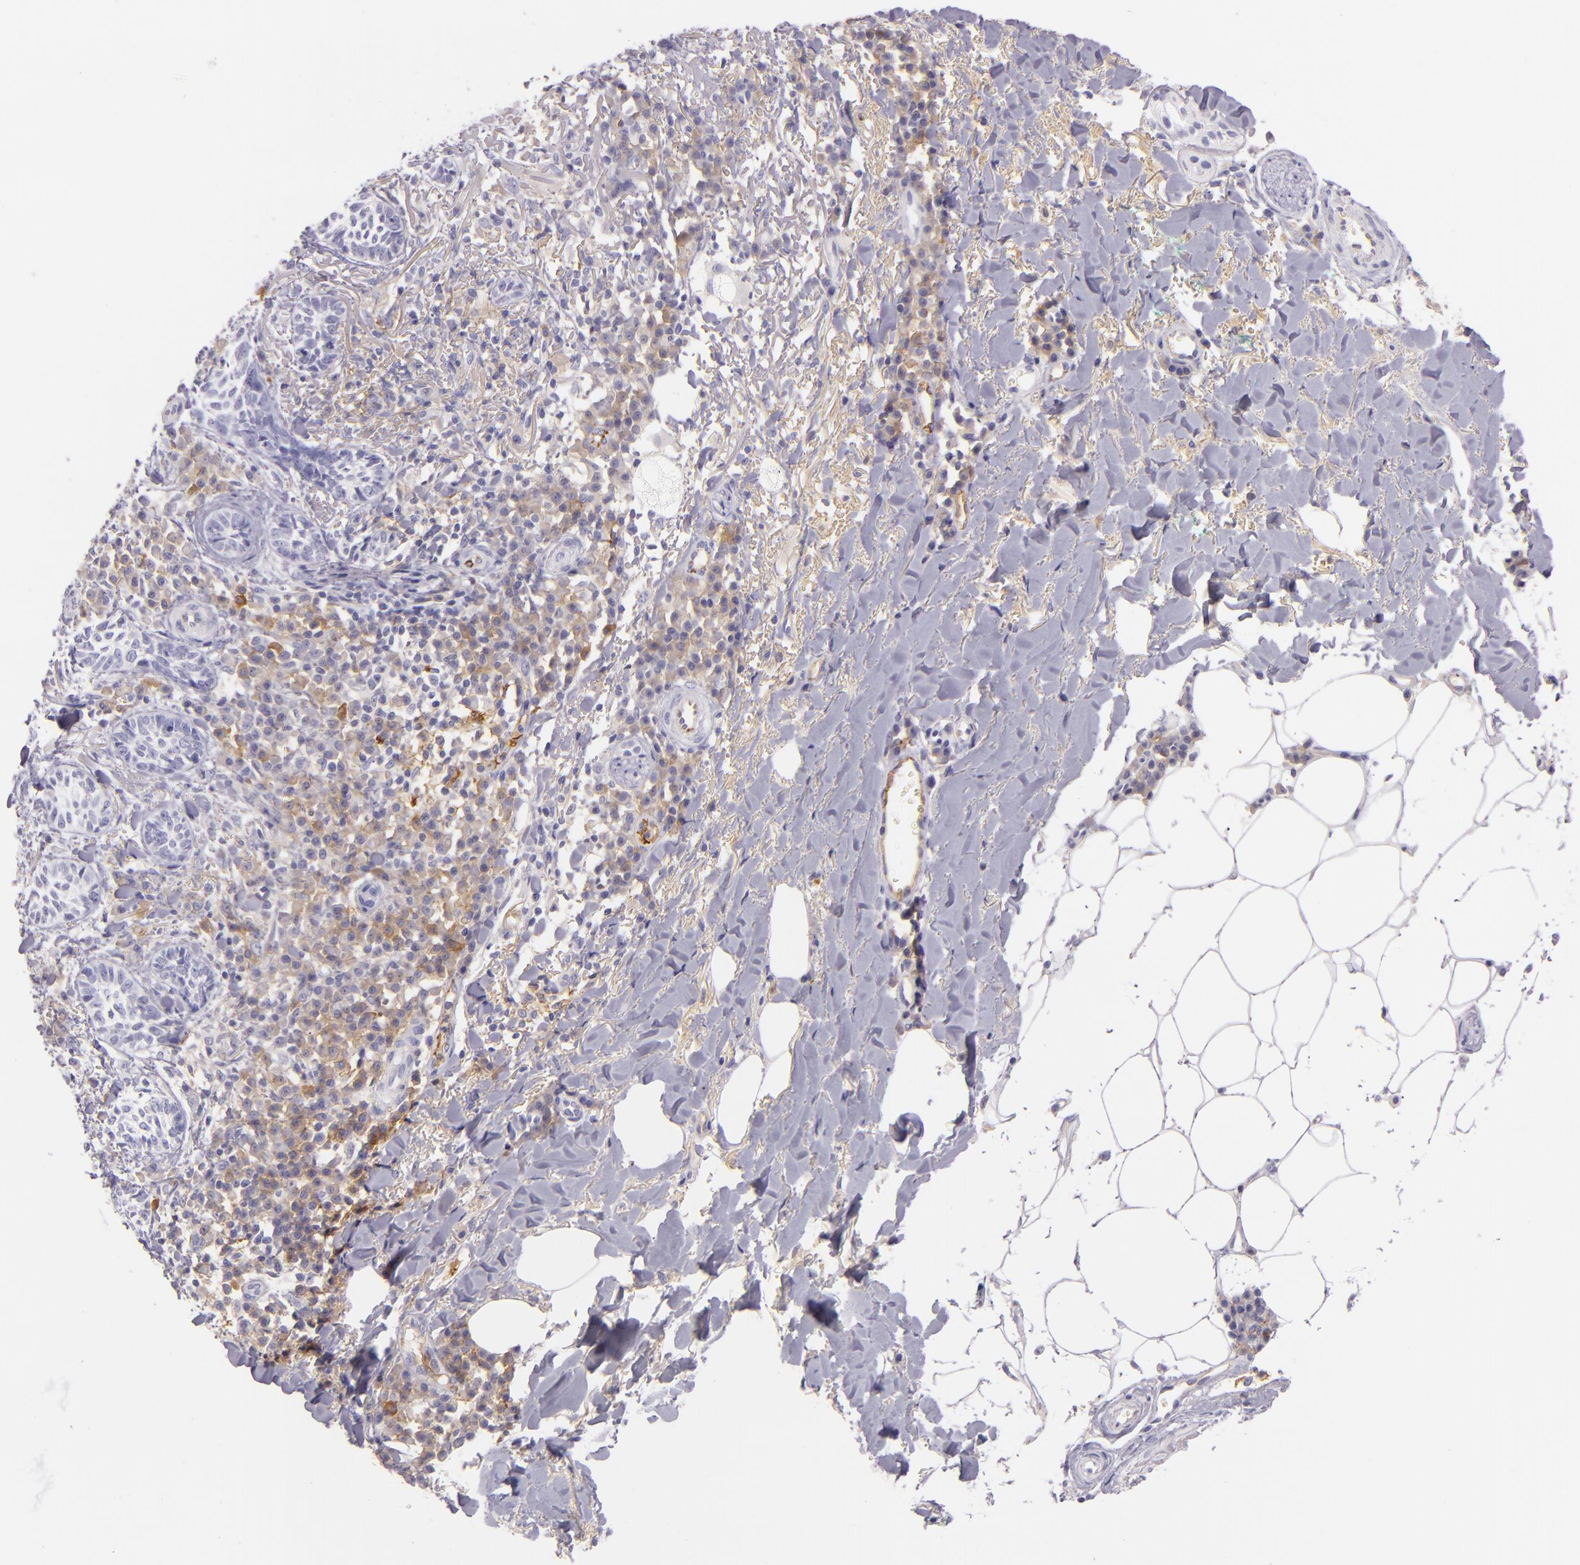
{"staining": {"intensity": "negative", "quantity": "none", "location": "none"}, "tissue": "skin cancer", "cell_type": "Tumor cells", "image_type": "cancer", "snomed": [{"axis": "morphology", "description": "Basal cell carcinoma"}, {"axis": "topography", "description": "Skin"}], "caption": "The micrograph demonstrates no significant expression in tumor cells of skin cancer (basal cell carcinoma).", "gene": "ICAM1", "patient": {"sex": "female", "age": 89}}